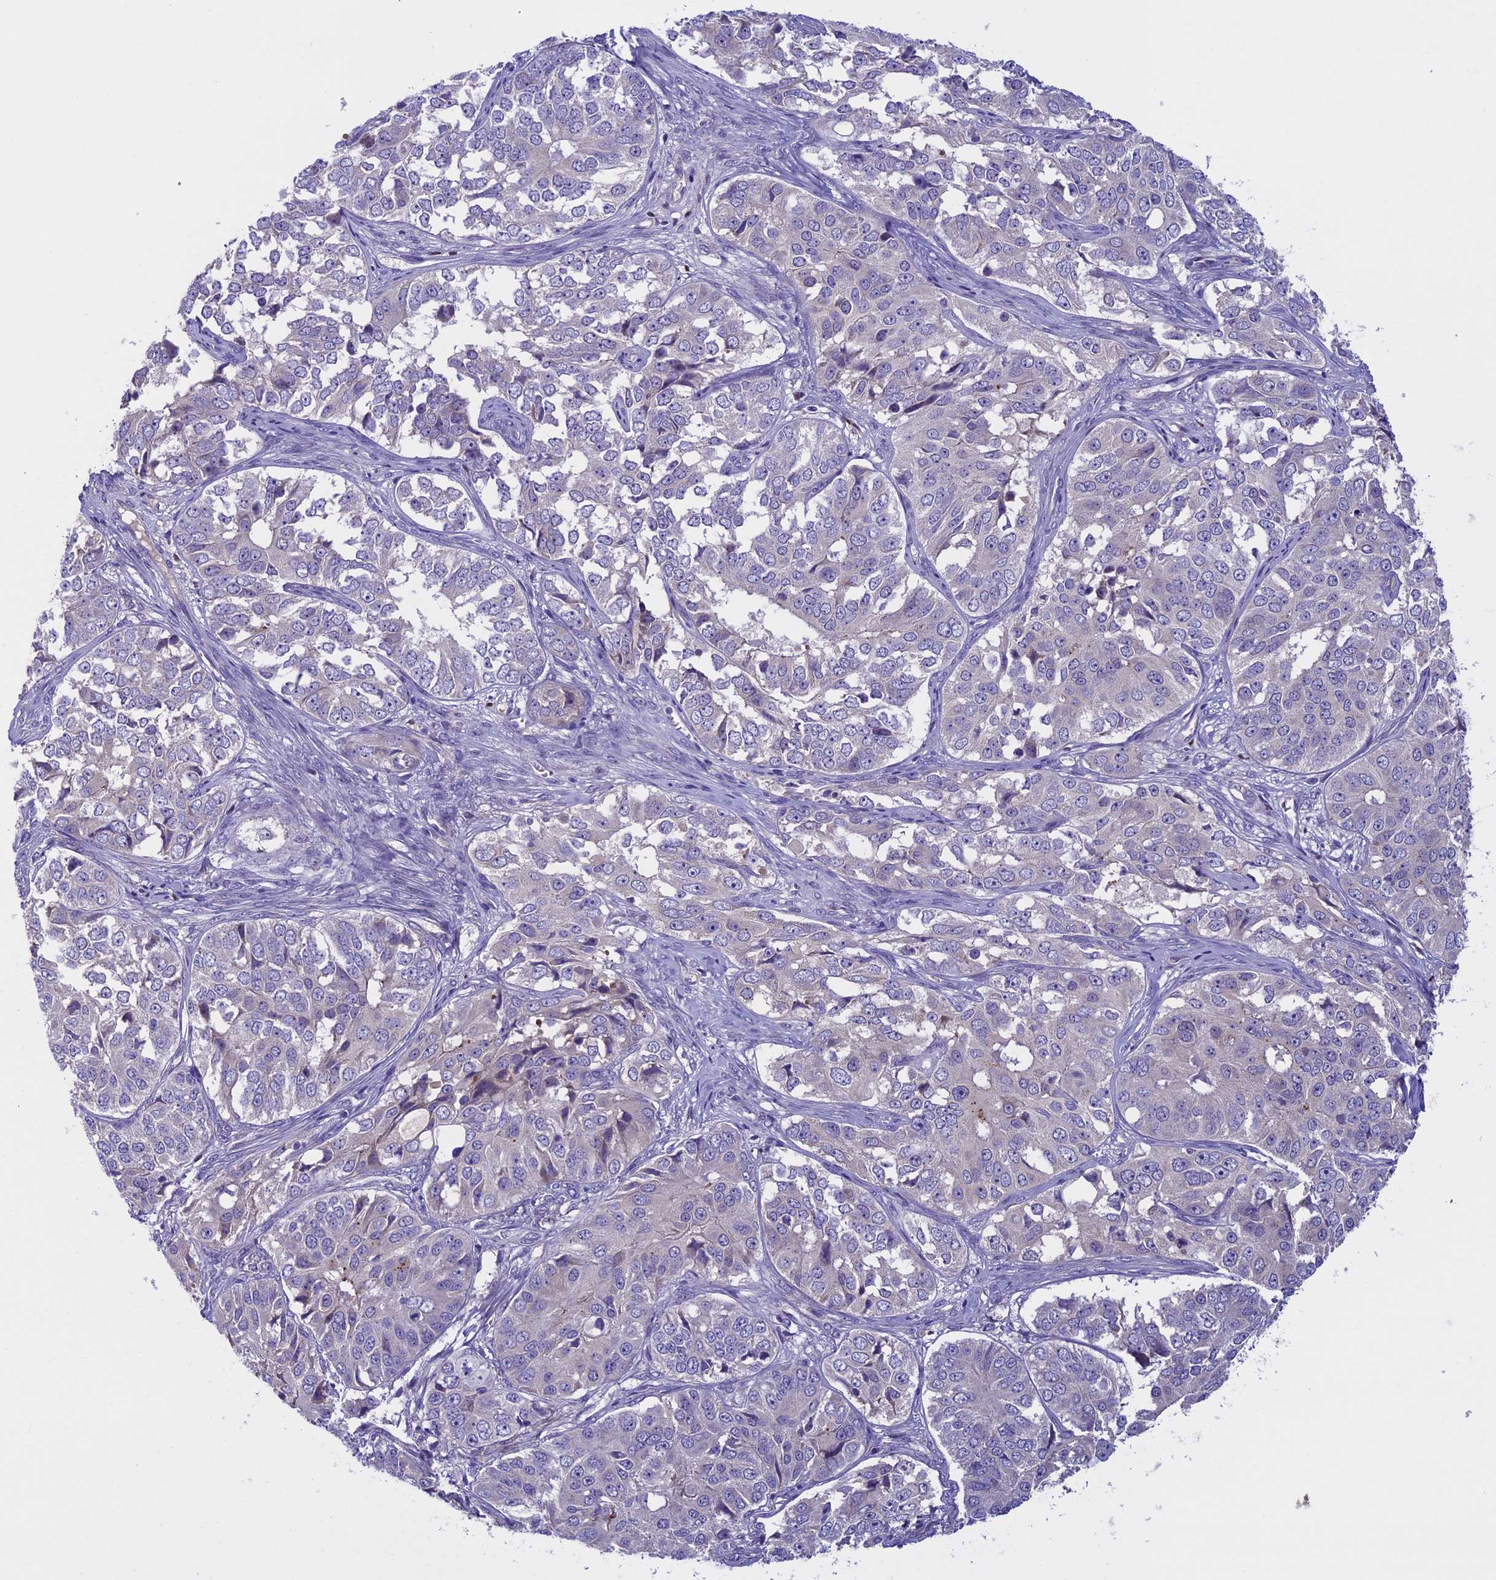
{"staining": {"intensity": "negative", "quantity": "none", "location": "none"}, "tissue": "ovarian cancer", "cell_type": "Tumor cells", "image_type": "cancer", "snomed": [{"axis": "morphology", "description": "Carcinoma, endometroid"}, {"axis": "topography", "description": "Ovary"}], "caption": "Histopathology image shows no significant protein positivity in tumor cells of ovarian cancer.", "gene": "DCTN5", "patient": {"sex": "female", "age": 51}}